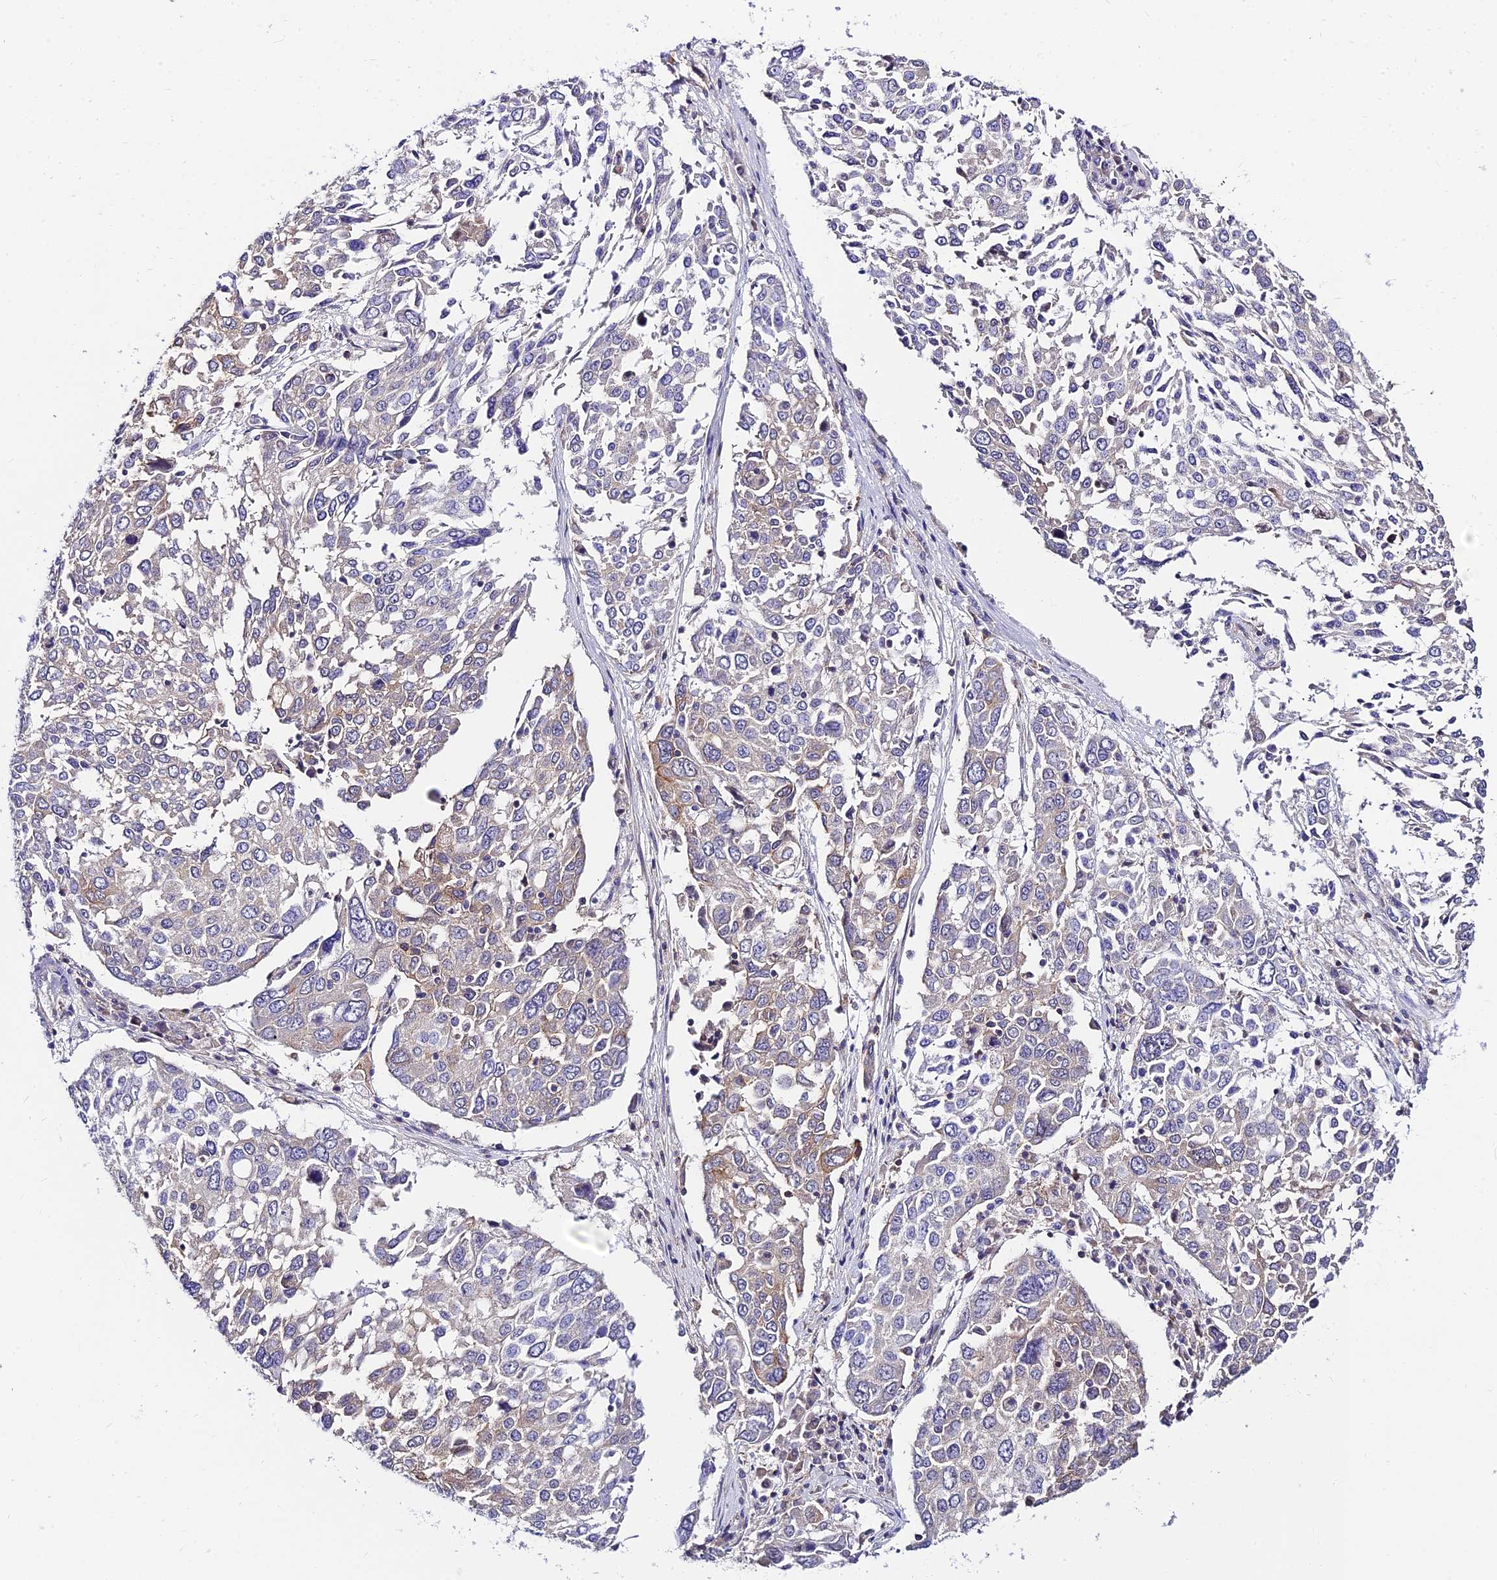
{"staining": {"intensity": "weak", "quantity": "<25%", "location": "cytoplasmic/membranous"}, "tissue": "lung cancer", "cell_type": "Tumor cells", "image_type": "cancer", "snomed": [{"axis": "morphology", "description": "Squamous cell carcinoma, NOS"}, {"axis": "topography", "description": "Lung"}], "caption": "Immunohistochemistry image of neoplastic tissue: human lung squamous cell carcinoma stained with DAB (3,3'-diaminobenzidine) displays no significant protein staining in tumor cells.", "gene": "C6orf132", "patient": {"sex": "male", "age": 65}}